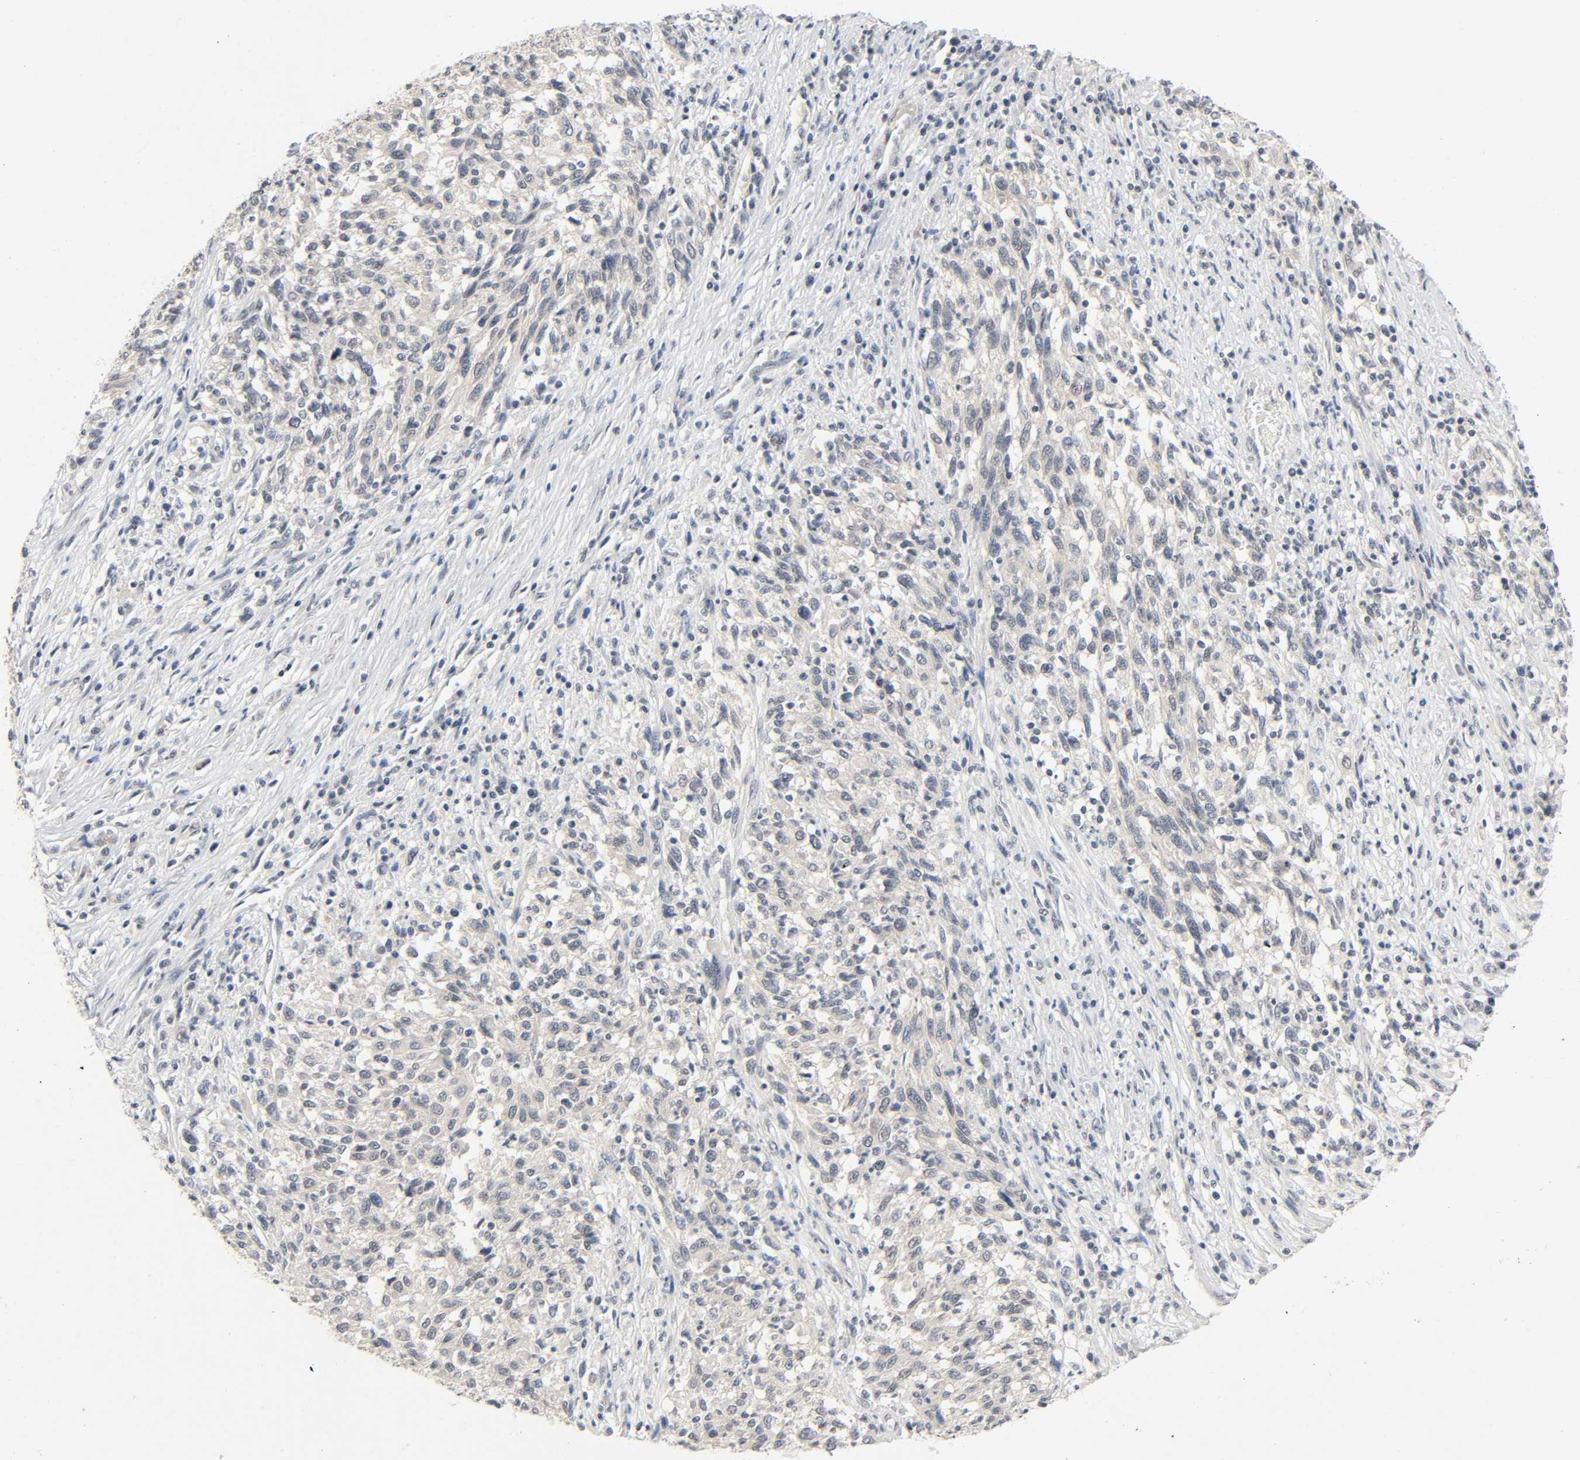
{"staining": {"intensity": "negative", "quantity": "none", "location": "none"}, "tissue": "melanoma", "cell_type": "Tumor cells", "image_type": "cancer", "snomed": [{"axis": "morphology", "description": "Malignant melanoma, Metastatic site"}, {"axis": "topography", "description": "Lymph node"}], "caption": "Tumor cells show no significant protein staining in malignant melanoma (metastatic site). (Stains: DAB immunohistochemistry with hematoxylin counter stain, Microscopy: brightfield microscopy at high magnification).", "gene": "MAPKAPK5", "patient": {"sex": "male", "age": 61}}